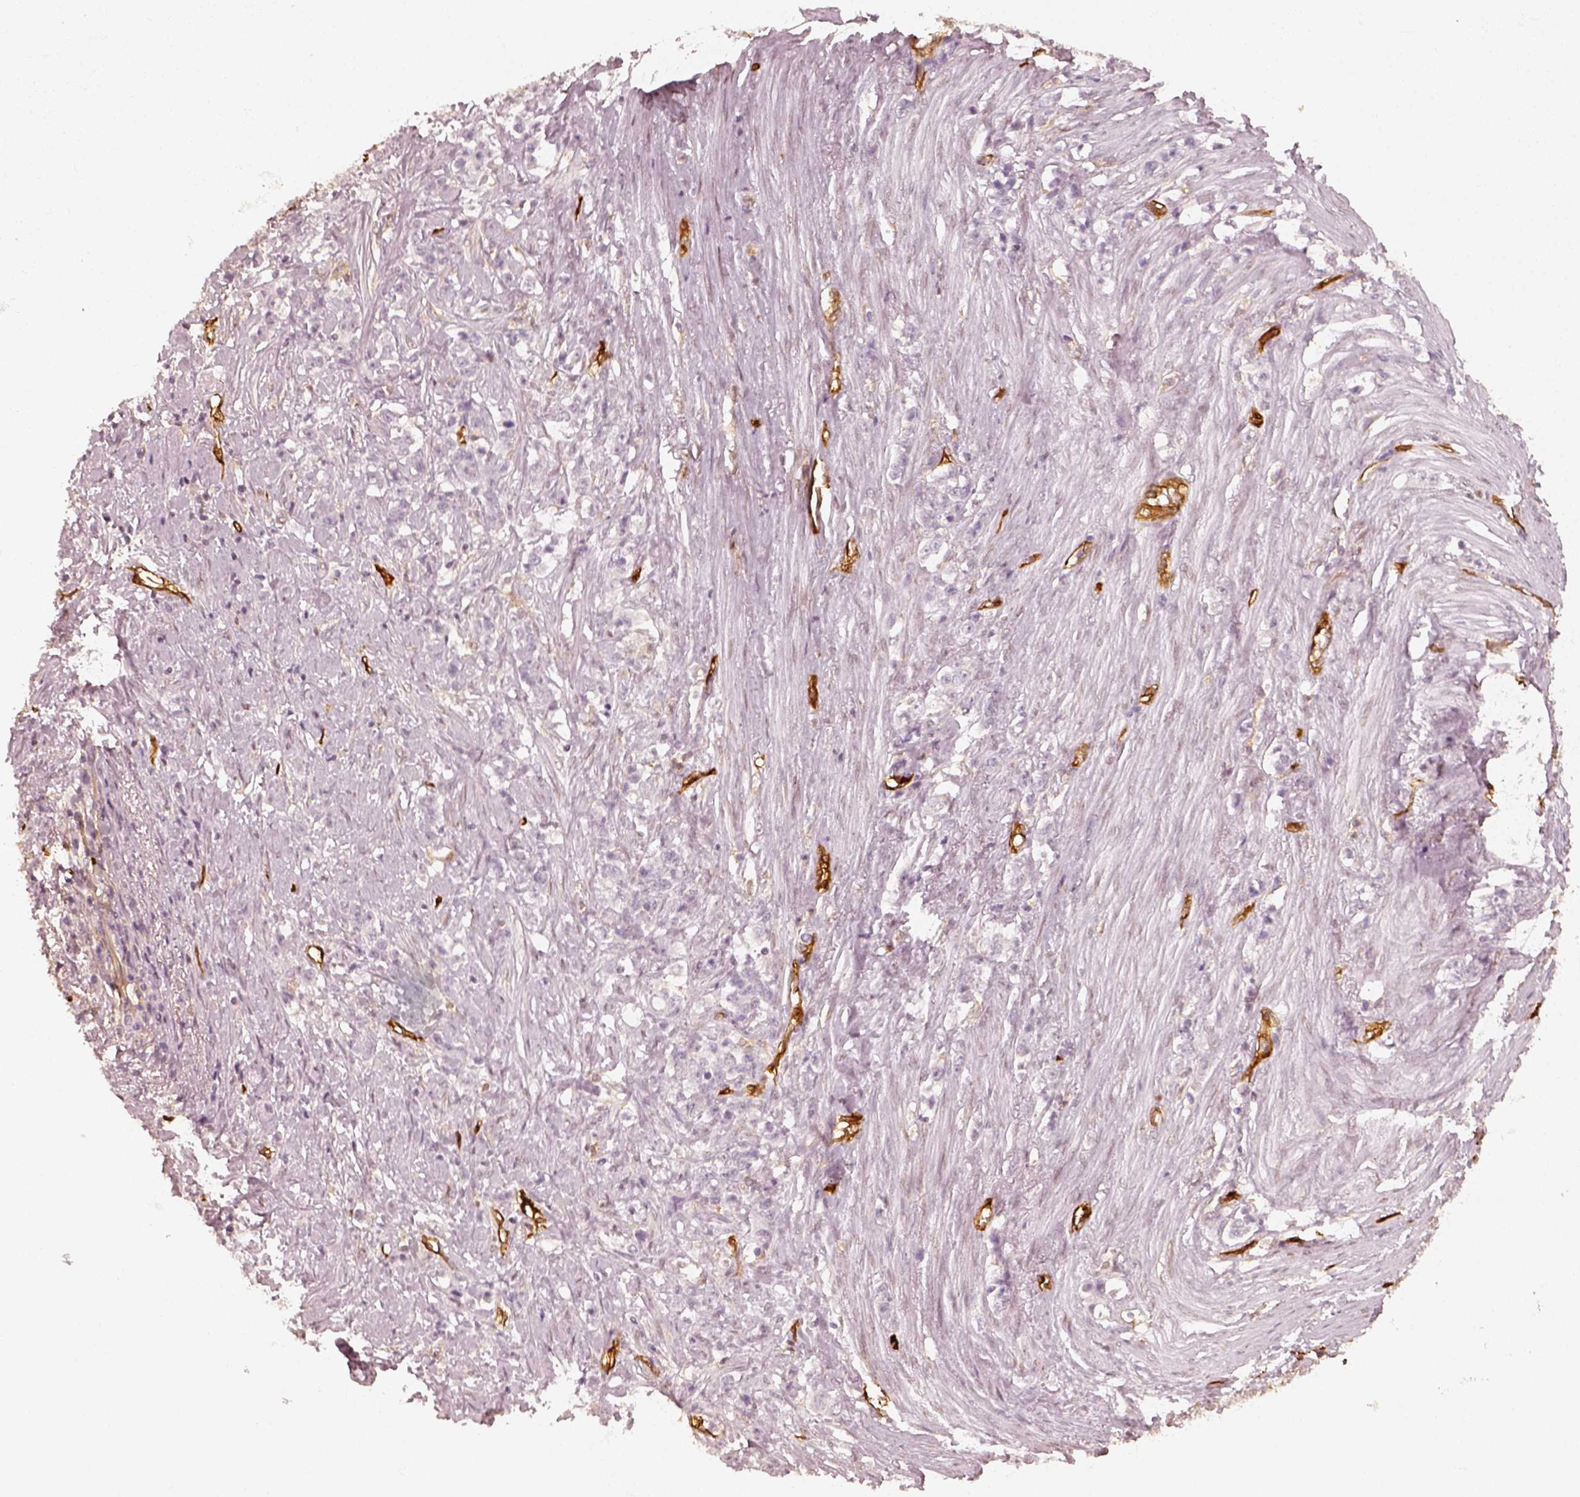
{"staining": {"intensity": "negative", "quantity": "none", "location": "none"}, "tissue": "stomach cancer", "cell_type": "Tumor cells", "image_type": "cancer", "snomed": [{"axis": "morphology", "description": "Adenocarcinoma, NOS"}, {"axis": "topography", "description": "Stomach, lower"}], "caption": "Tumor cells are negative for brown protein staining in stomach cancer. (DAB (3,3'-diaminobenzidine) immunohistochemistry visualized using brightfield microscopy, high magnification).", "gene": "FSCN1", "patient": {"sex": "male", "age": 88}}